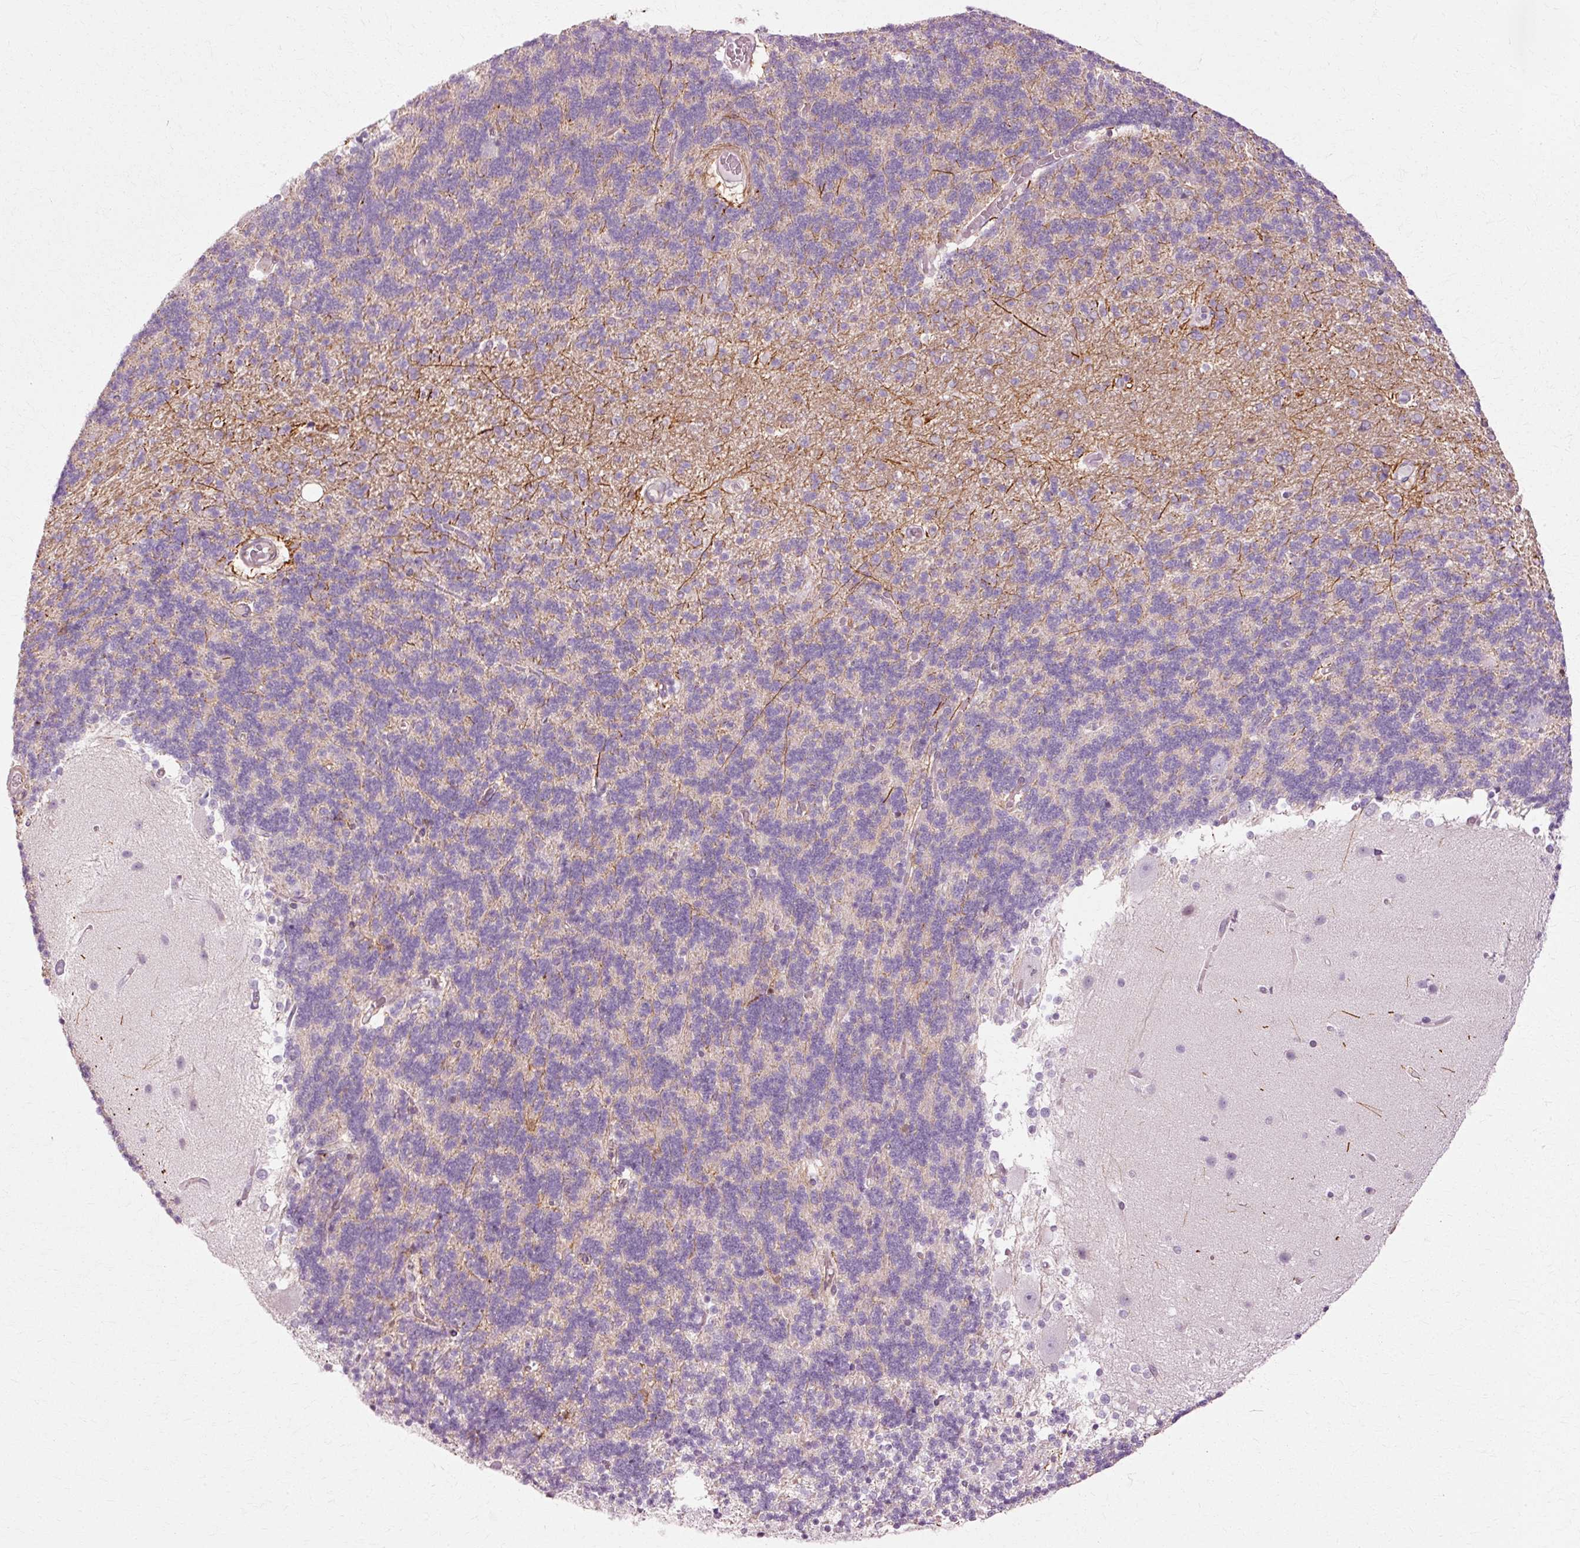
{"staining": {"intensity": "weak", "quantity": "25%-75%", "location": "cytoplasmic/membranous"}, "tissue": "cerebellum", "cell_type": "Cells in granular layer", "image_type": "normal", "snomed": [{"axis": "morphology", "description": "Normal tissue, NOS"}, {"axis": "topography", "description": "Cerebellum"}], "caption": "Cells in granular layer exhibit low levels of weak cytoplasmic/membranous expression in about 25%-75% of cells in benign human cerebellum.", "gene": "RANBP2", "patient": {"sex": "female", "age": 54}}